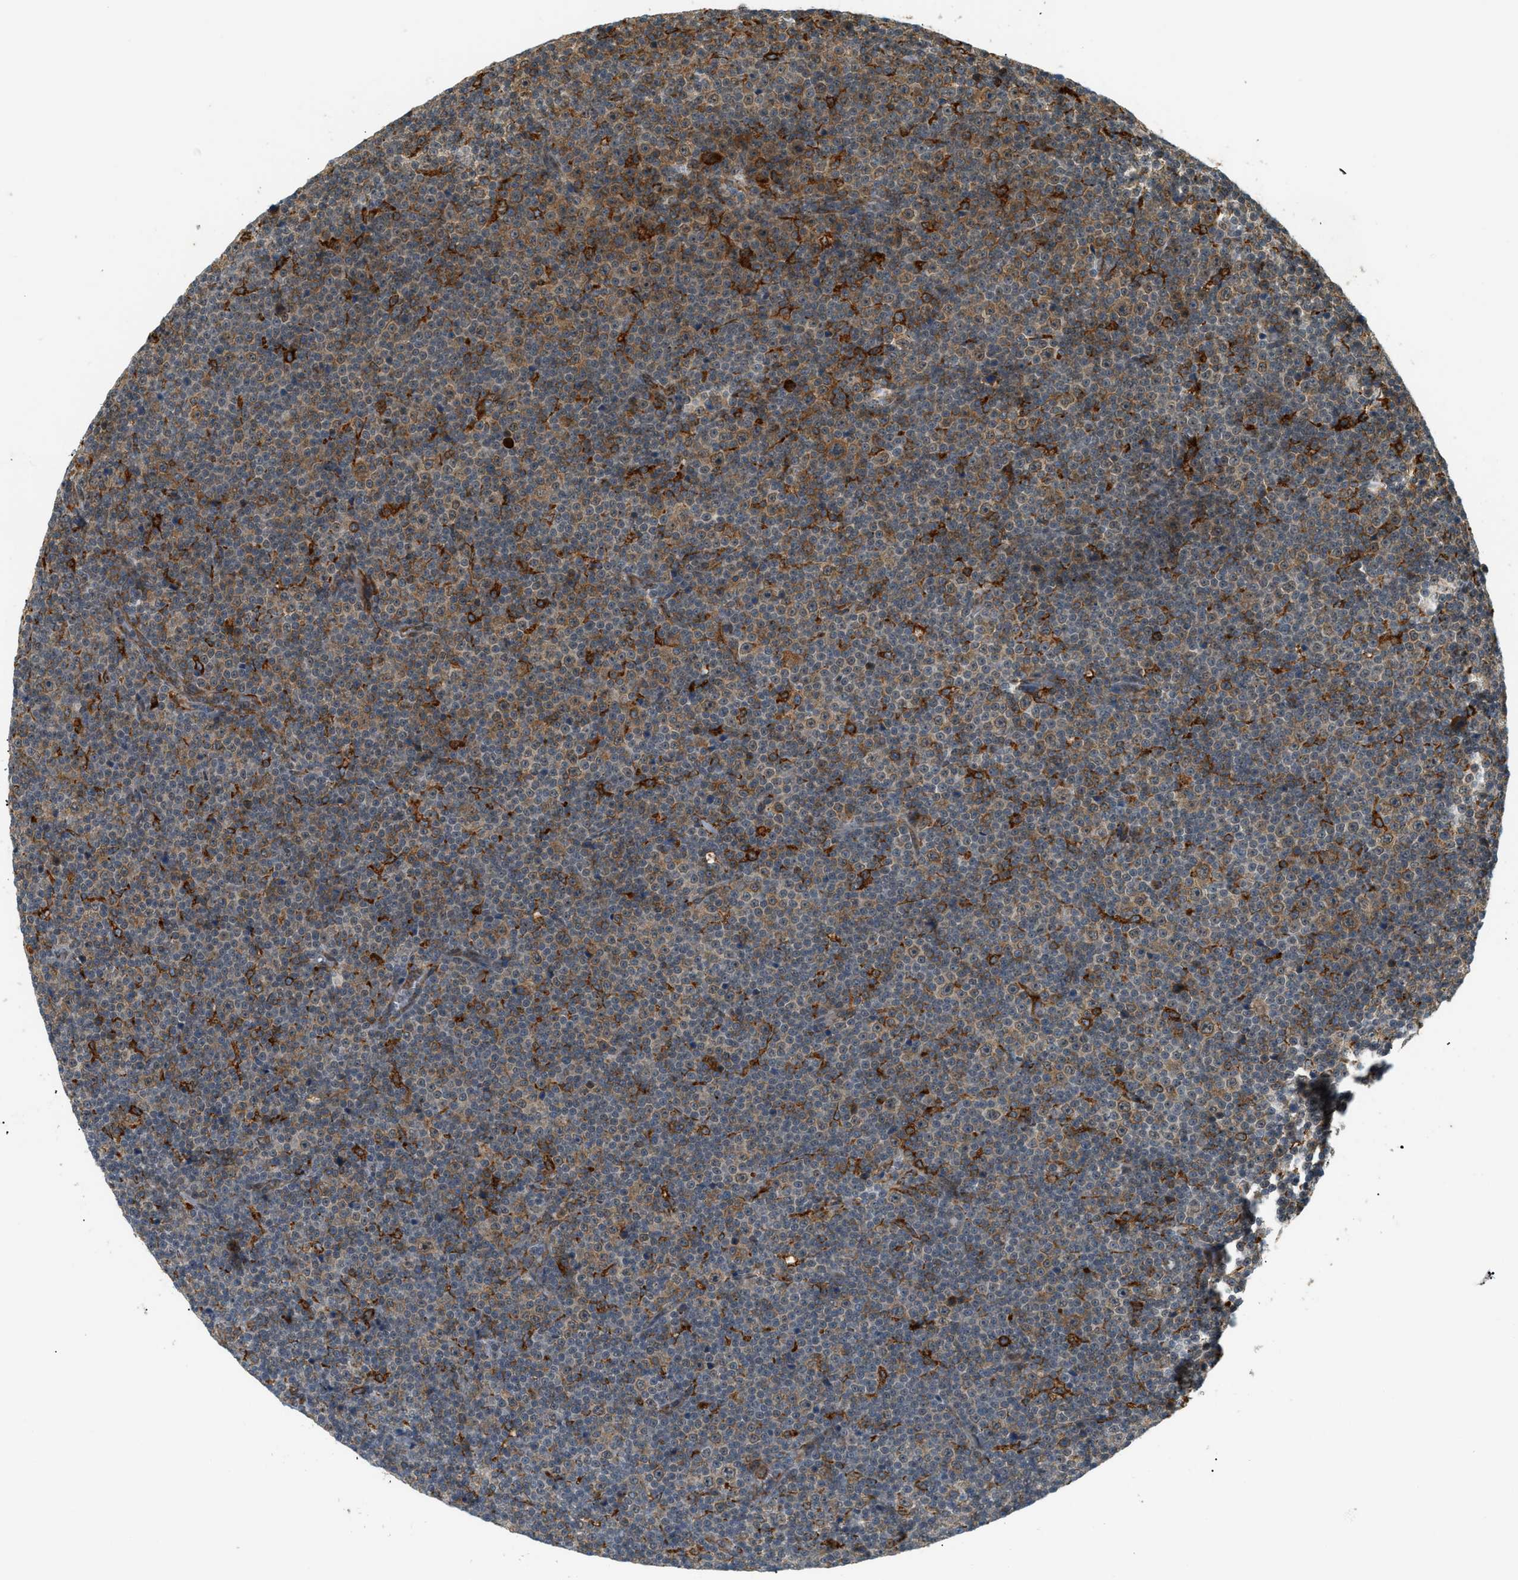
{"staining": {"intensity": "moderate", "quantity": "<25%", "location": "cytoplasmic/membranous"}, "tissue": "lymphoma", "cell_type": "Tumor cells", "image_type": "cancer", "snomed": [{"axis": "morphology", "description": "Malignant lymphoma, non-Hodgkin's type, Low grade"}, {"axis": "topography", "description": "Lymph node"}], "caption": "Brown immunohistochemical staining in human malignant lymphoma, non-Hodgkin's type (low-grade) reveals moderate cytoplasmic/membranous staining in approximately <25% of tumor cells.", "gene": "SEMA4D", "patient": {"sex": "female", "age": 67}}